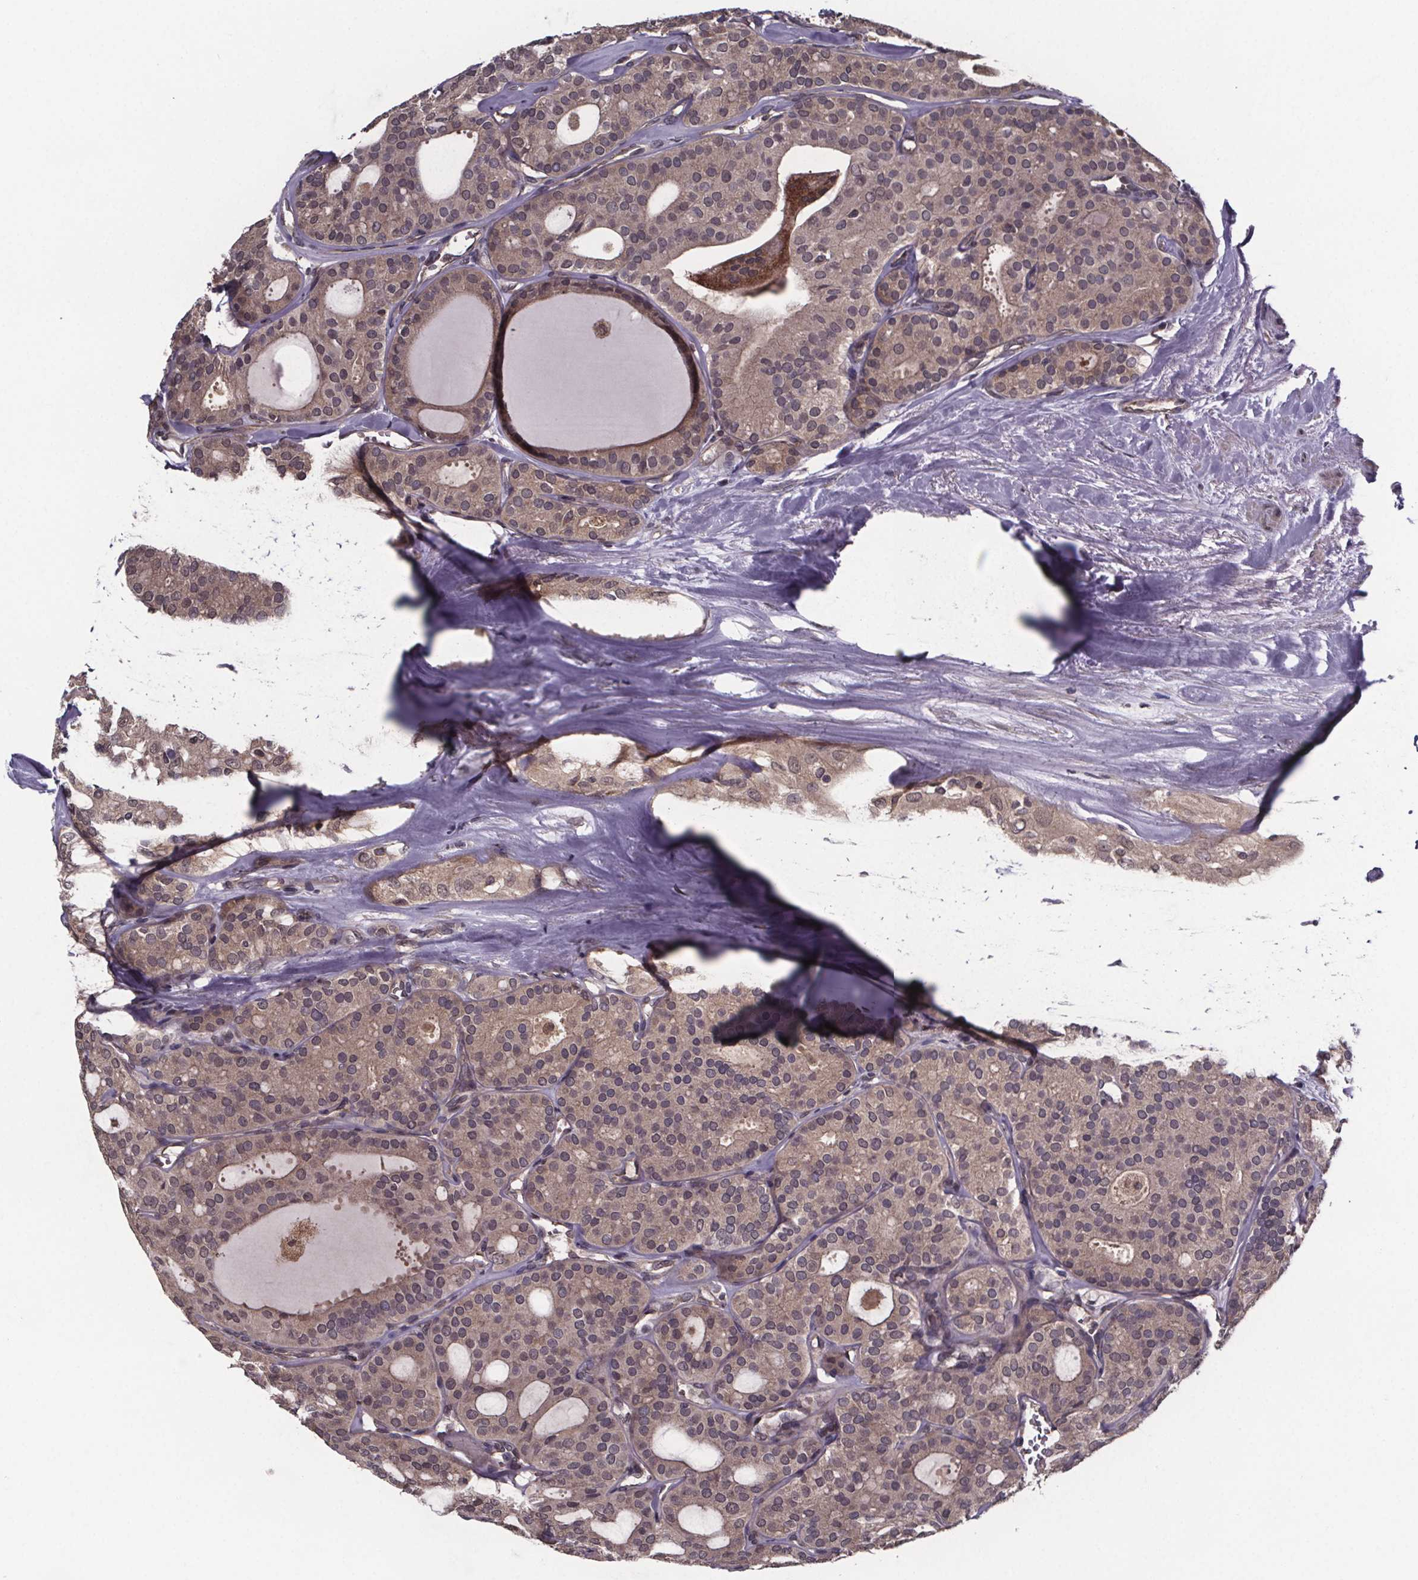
{"staining": {"intensity": "weak", "quantity": ">75%", "location": "cytoplasmic/membranous"}, "tissue": "thyroid cancer", "cell_type": "Tumor cells", "image_type": "cancer", "snomed": [{"axis": "morphology", "description": "Follicular adenoma carcinoma, NOS"}, {"axis": "topography", "description": "Thyroid gland"}], "caption": "The histopathology image displays immunohistochemical staining of thyroid follicular adenoma carcinoma. There is weak cytoplasmic/membranous staining is seen in approximately >75% of tumor cells.", "gene": "SAT1", "patient": {"sex": "male", "age": 75}}